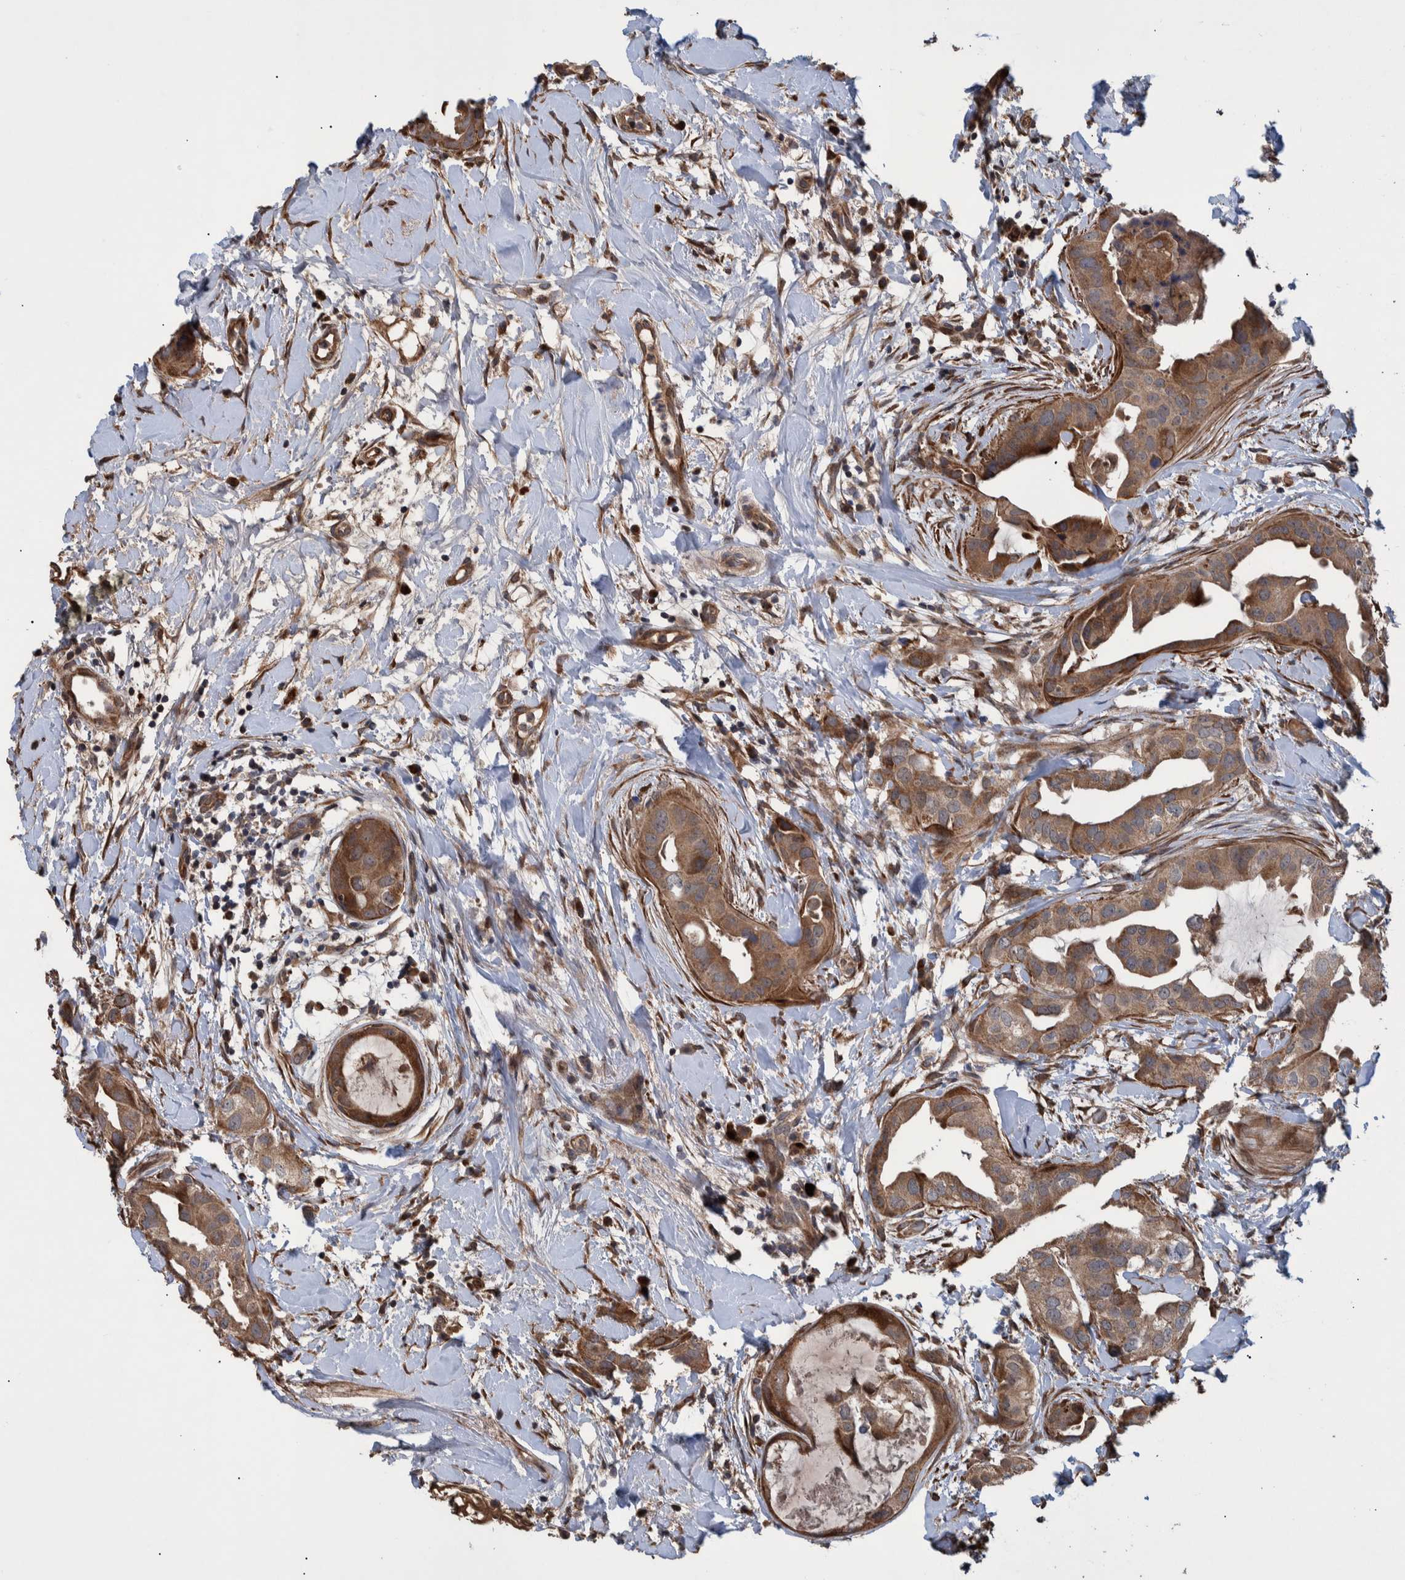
{"staining": {"intensity": "moderate", "quantity": ">75%", "location": "cytoplasmic/membranous"}, "tissue": "breast cancer", "cell_type": "Tumor cells", "image_type": "cancer", "snomed": [{"axis": "morphology", "description": "Duct carcinoma"}, {"axis": "topography", "description": "Breast"}], "caption": "Immunohistochemistry image of neoplastic tissue: infiltrating ductal carcinoma (breast) stained using immunohistochemistry (IHC) demonstrates medium levels of moderate protein expression localized specifically in the cytoplasmic/membranous of tumor cells, appearing as a cytoplasmic/membranous brown color.", "gene": "B3GNTL1", "patient": {"sex": "female", "age": 40}}